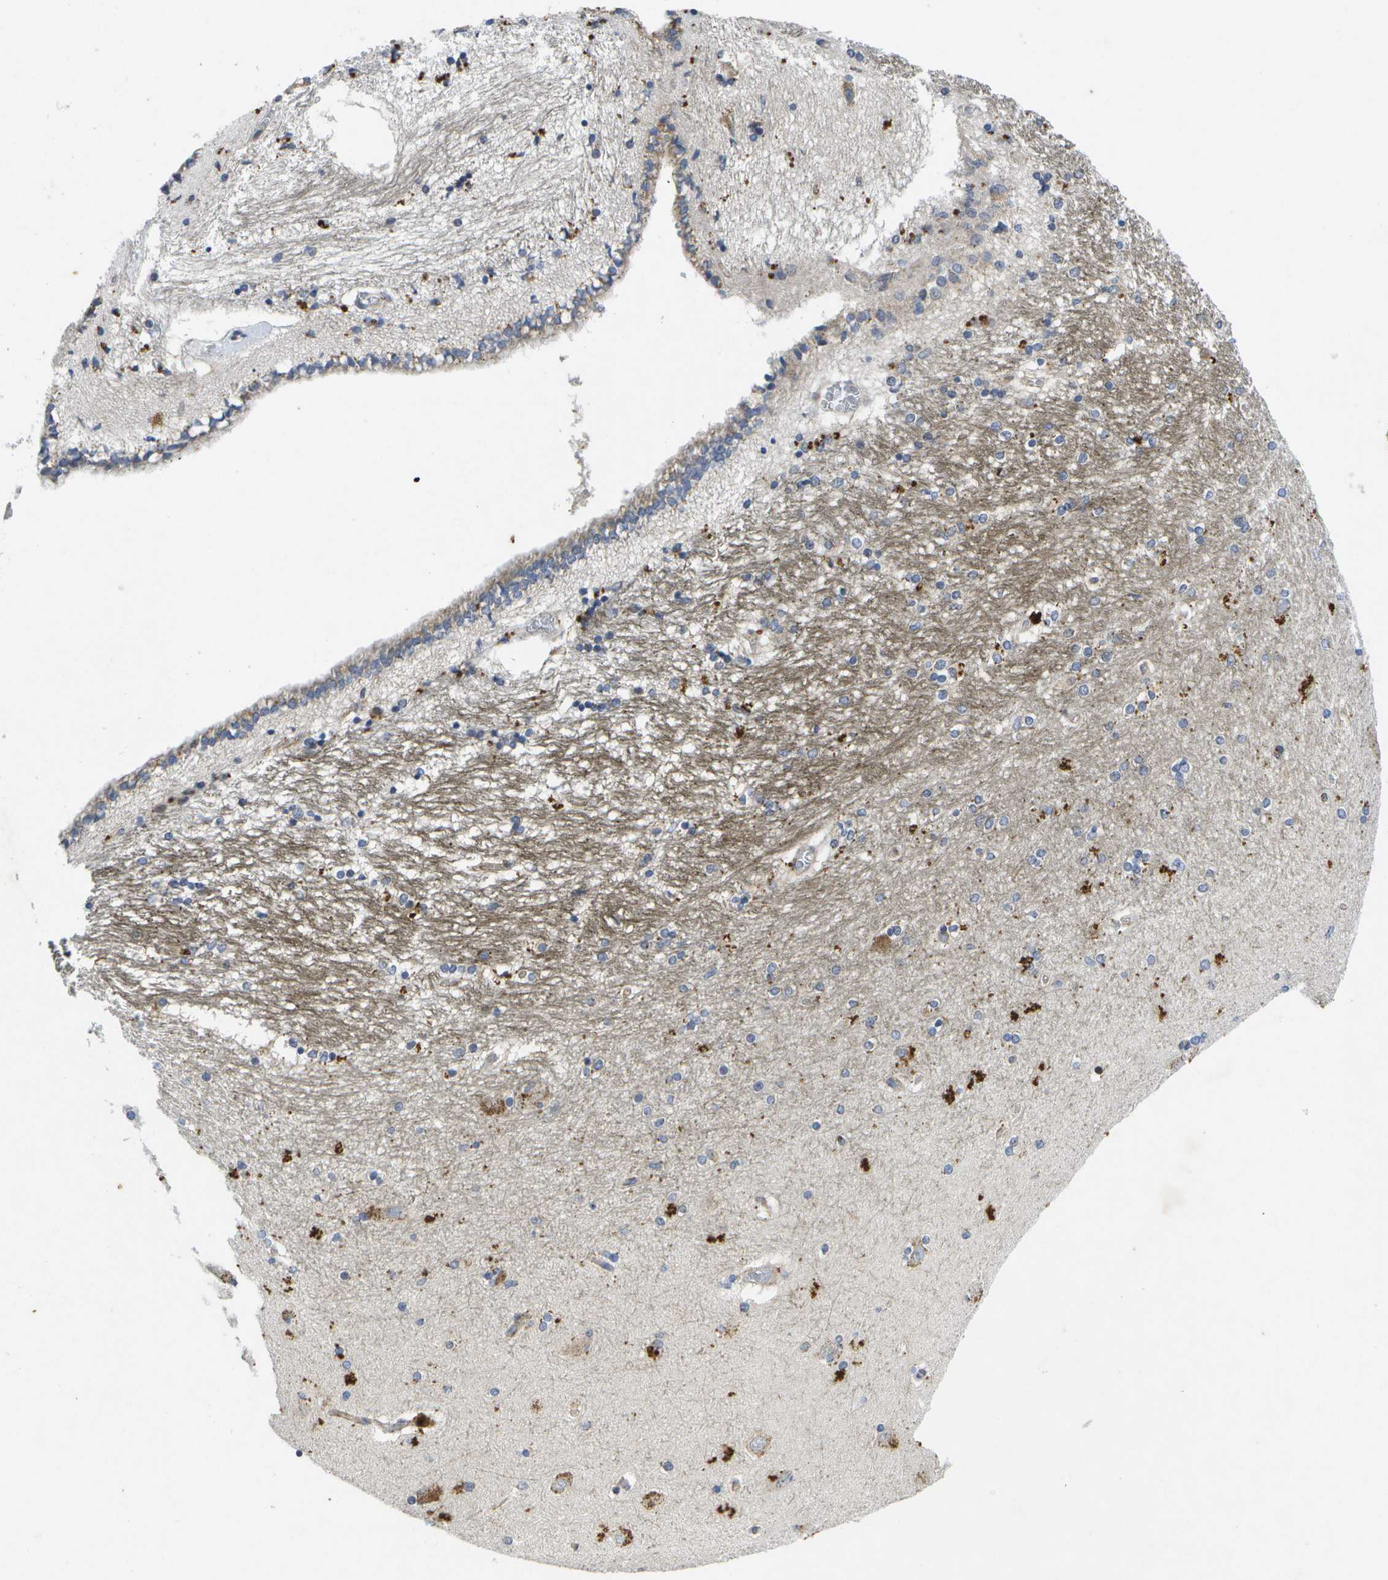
{"staining": {"intensity": "moderate", "quantity": "25%-75%", "location": "cytoplasmic/membranous"}, "tissue": "hippocampus", "cell_type": "Glial cells", "image_type": "normal", "snomed": [{"axis": "morphology", "description": "Normal tissue, NOS"}, {"axis": "topography", "description": "Hippocampus"}], "caption": "Immunohistochemistry histopathology image of benign hippocampus: hippocampus stained using immunohistochemistry (IHC) demonstrates medium levels of moderate protein expression localized specifically in the cytoplasmic/membranous of glial cells, appearing as a cytoplasmic/membranous brown color.", "gene": "KDELR1", "patient": {"sex": "female", "age": 54}}